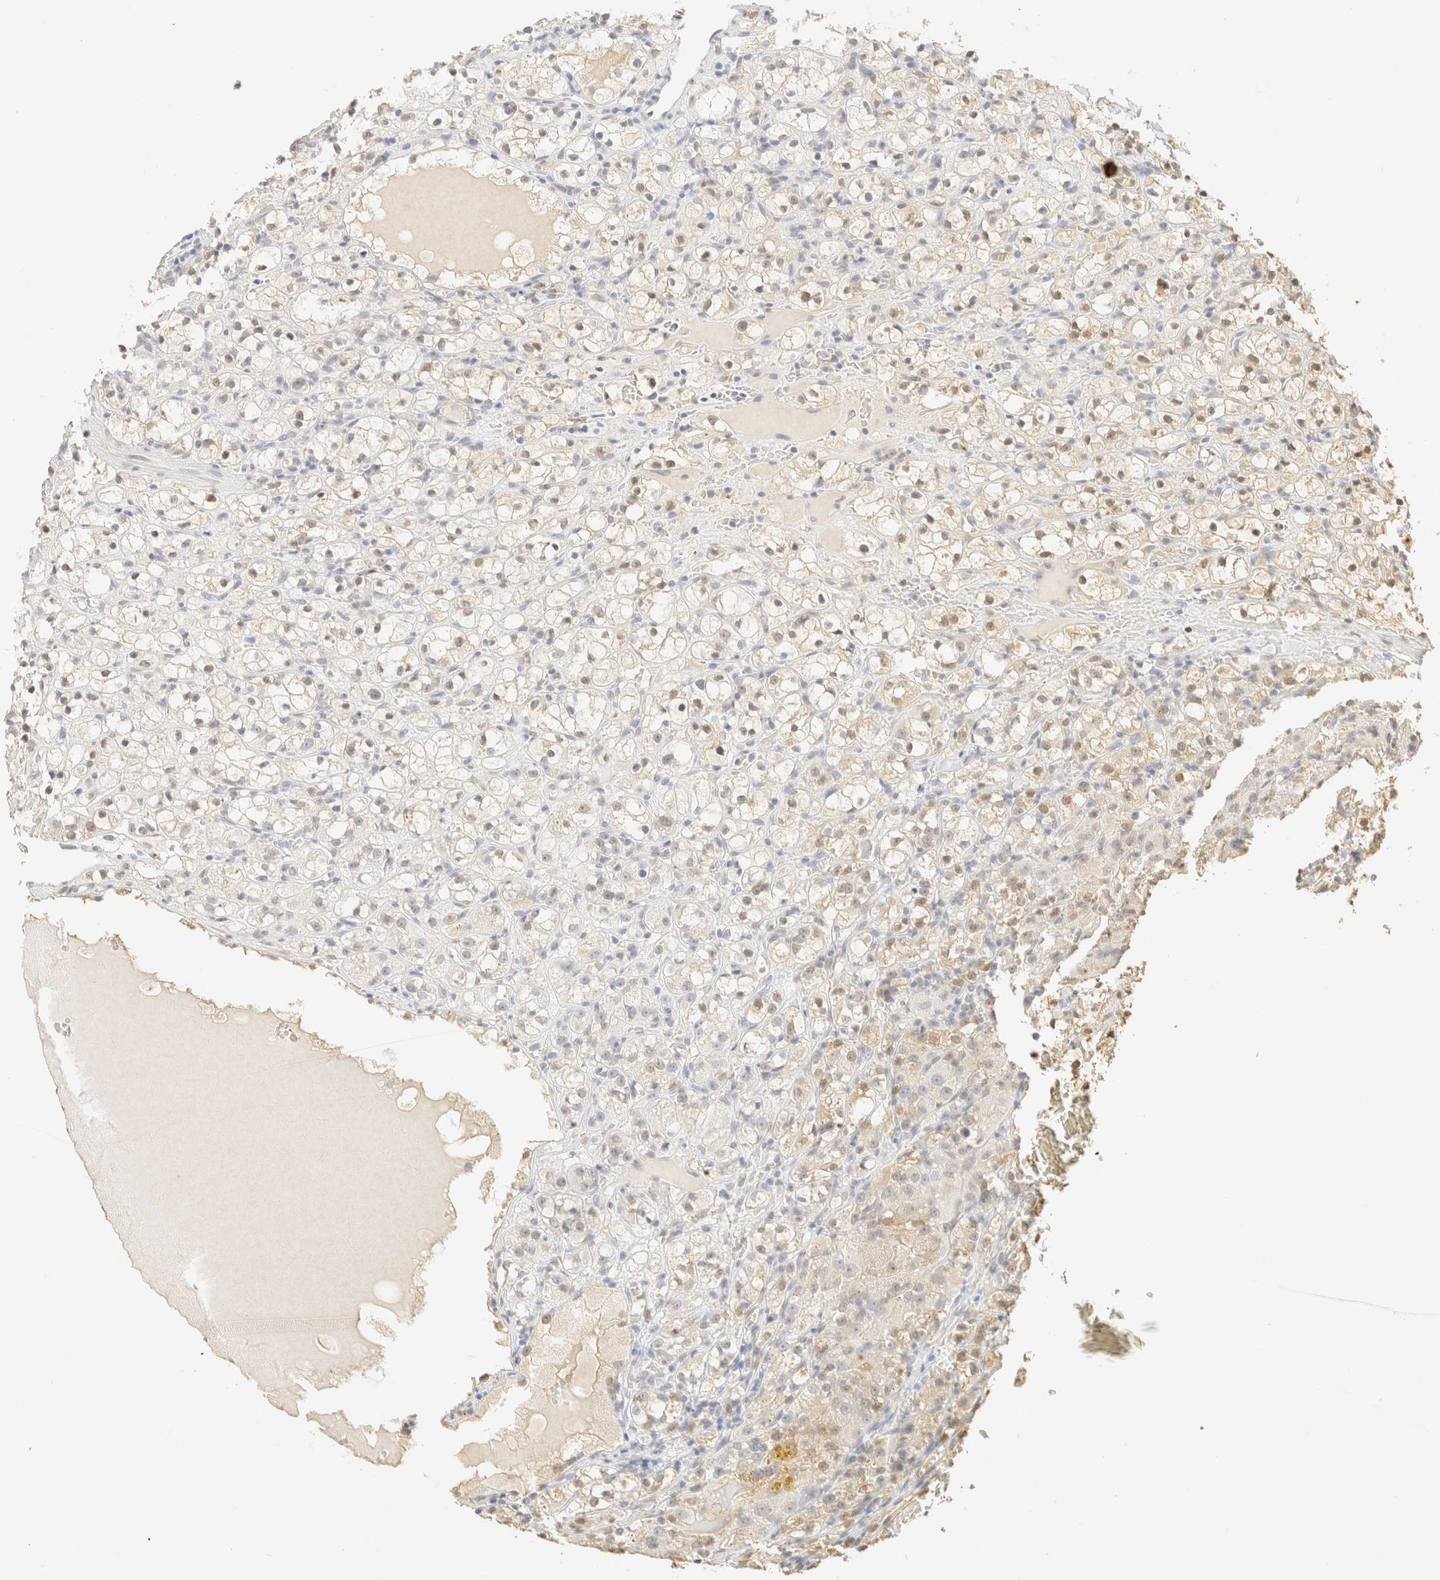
{"staining": {"intensity": "weak", "quantity": "25%-75%", "location": "nuclear"}, "tissue": "renal cancer", "cell_type": "Tumor cells", "image_type": "cancer", "snomed": [{"axis": "morphology", "description": "Adenocarcinoma, NOS"}, {"axis": "topography", "description": "Kidney"}], "caption": "High-magnification brightfield microscopy of renal cancer (adenocarcinoma) stained with DAB (3,3'-diaminobenzidine) (brown) and counterstained with hematoxylin (blue). tumor cells exhibit weak nuclear positivity is appreciated in approximately25%-75% of cells.", "gene": "S100A13", "patient": {"sex": "male", "age": 61}}